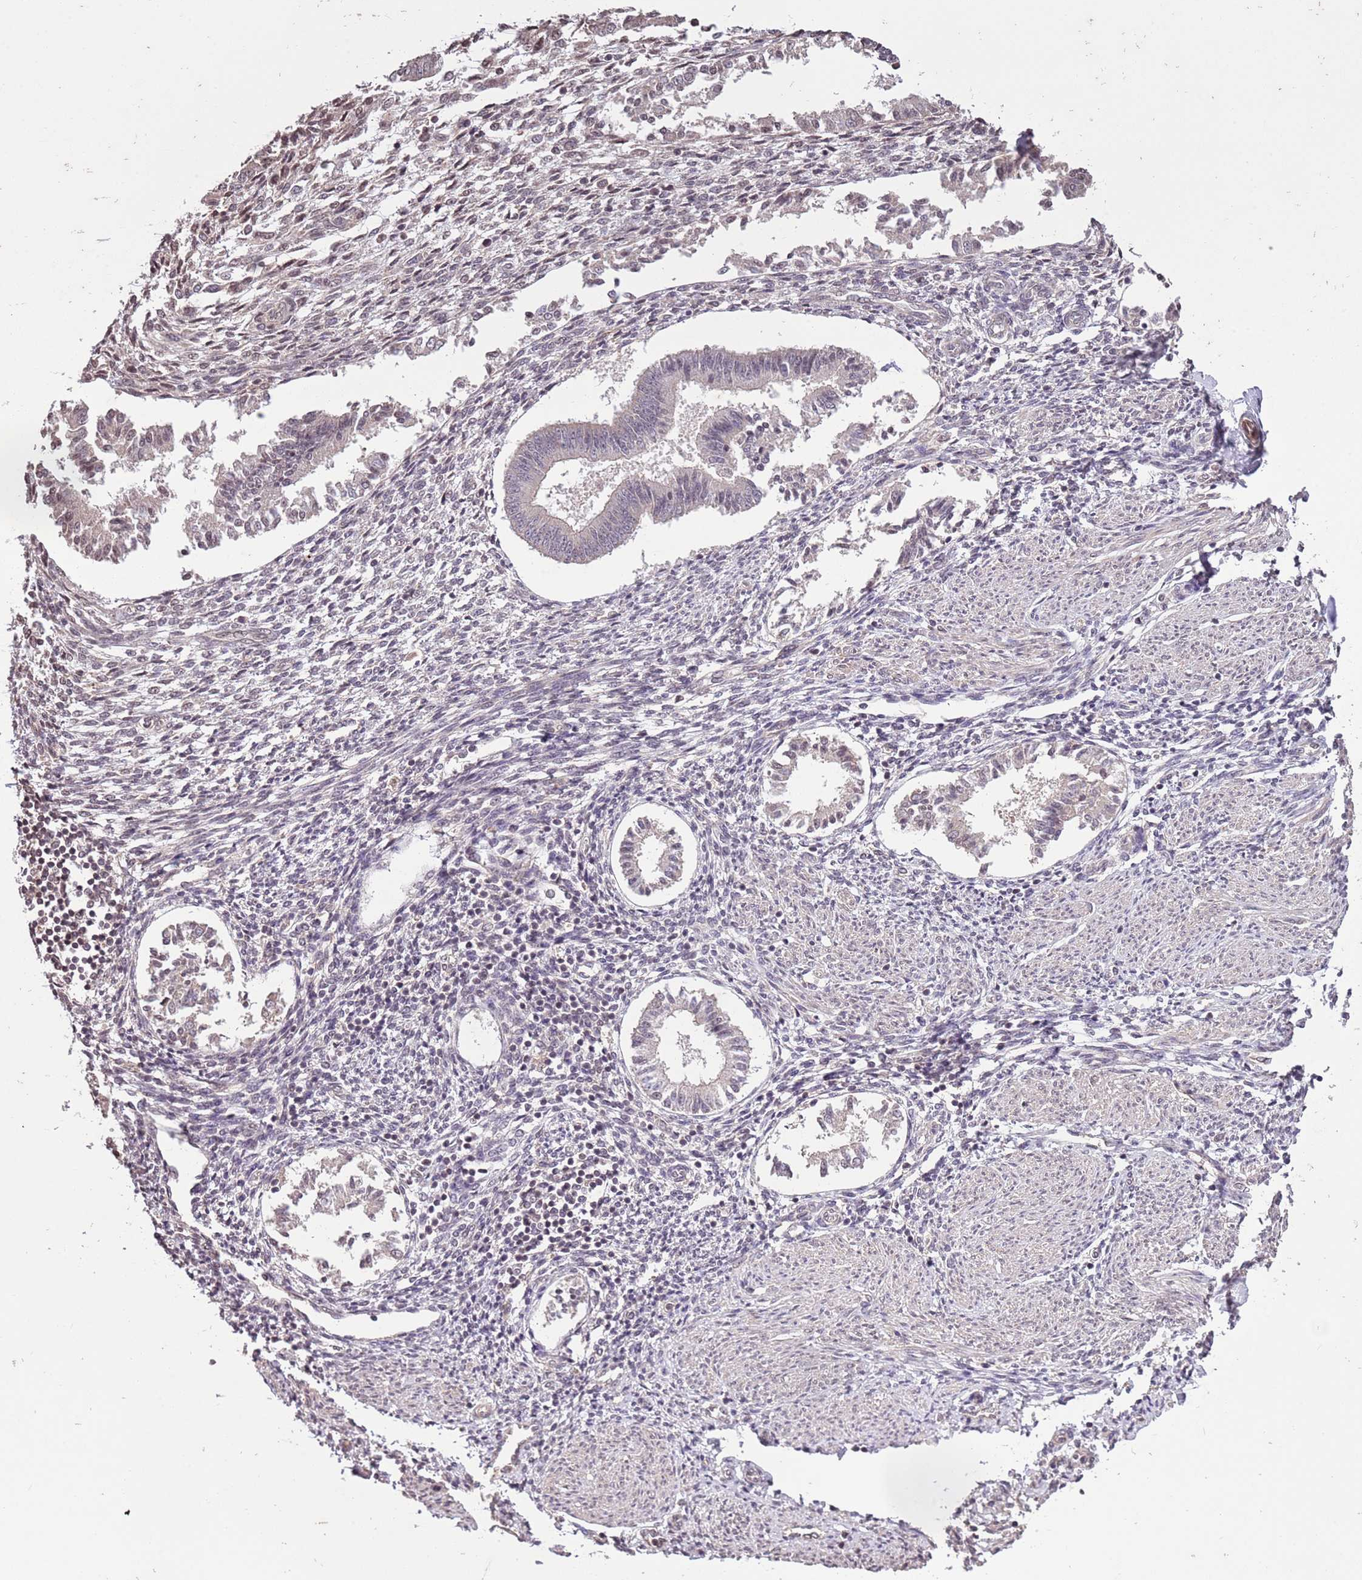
{"staining": {"intensity": "moderate", "quantity": "<25%", "location": "cytoplasmic/membranous,nuclear"}, "tissue": "endometrium", "cell_type": "Cells in endometrial stroma", "image_type": "normal", "snomed": [{"axis": "morphology", "description": "Normal tissue, NOS"}, {"axis": "topography", "description": "Uterus"}, {"axis": "topography", "description": "Endometrium"}], "caption": "Cells in endometrial stroma reveal low levels of moderate cytoplasmic/membranous,nuclear staining in about <25% of cells in unremarkable human endometrium. (DAB IHC with brightfield microscopy, high magnification).", "gene": "CAPN9", "patient": {"sex": "female", "age": 48}}